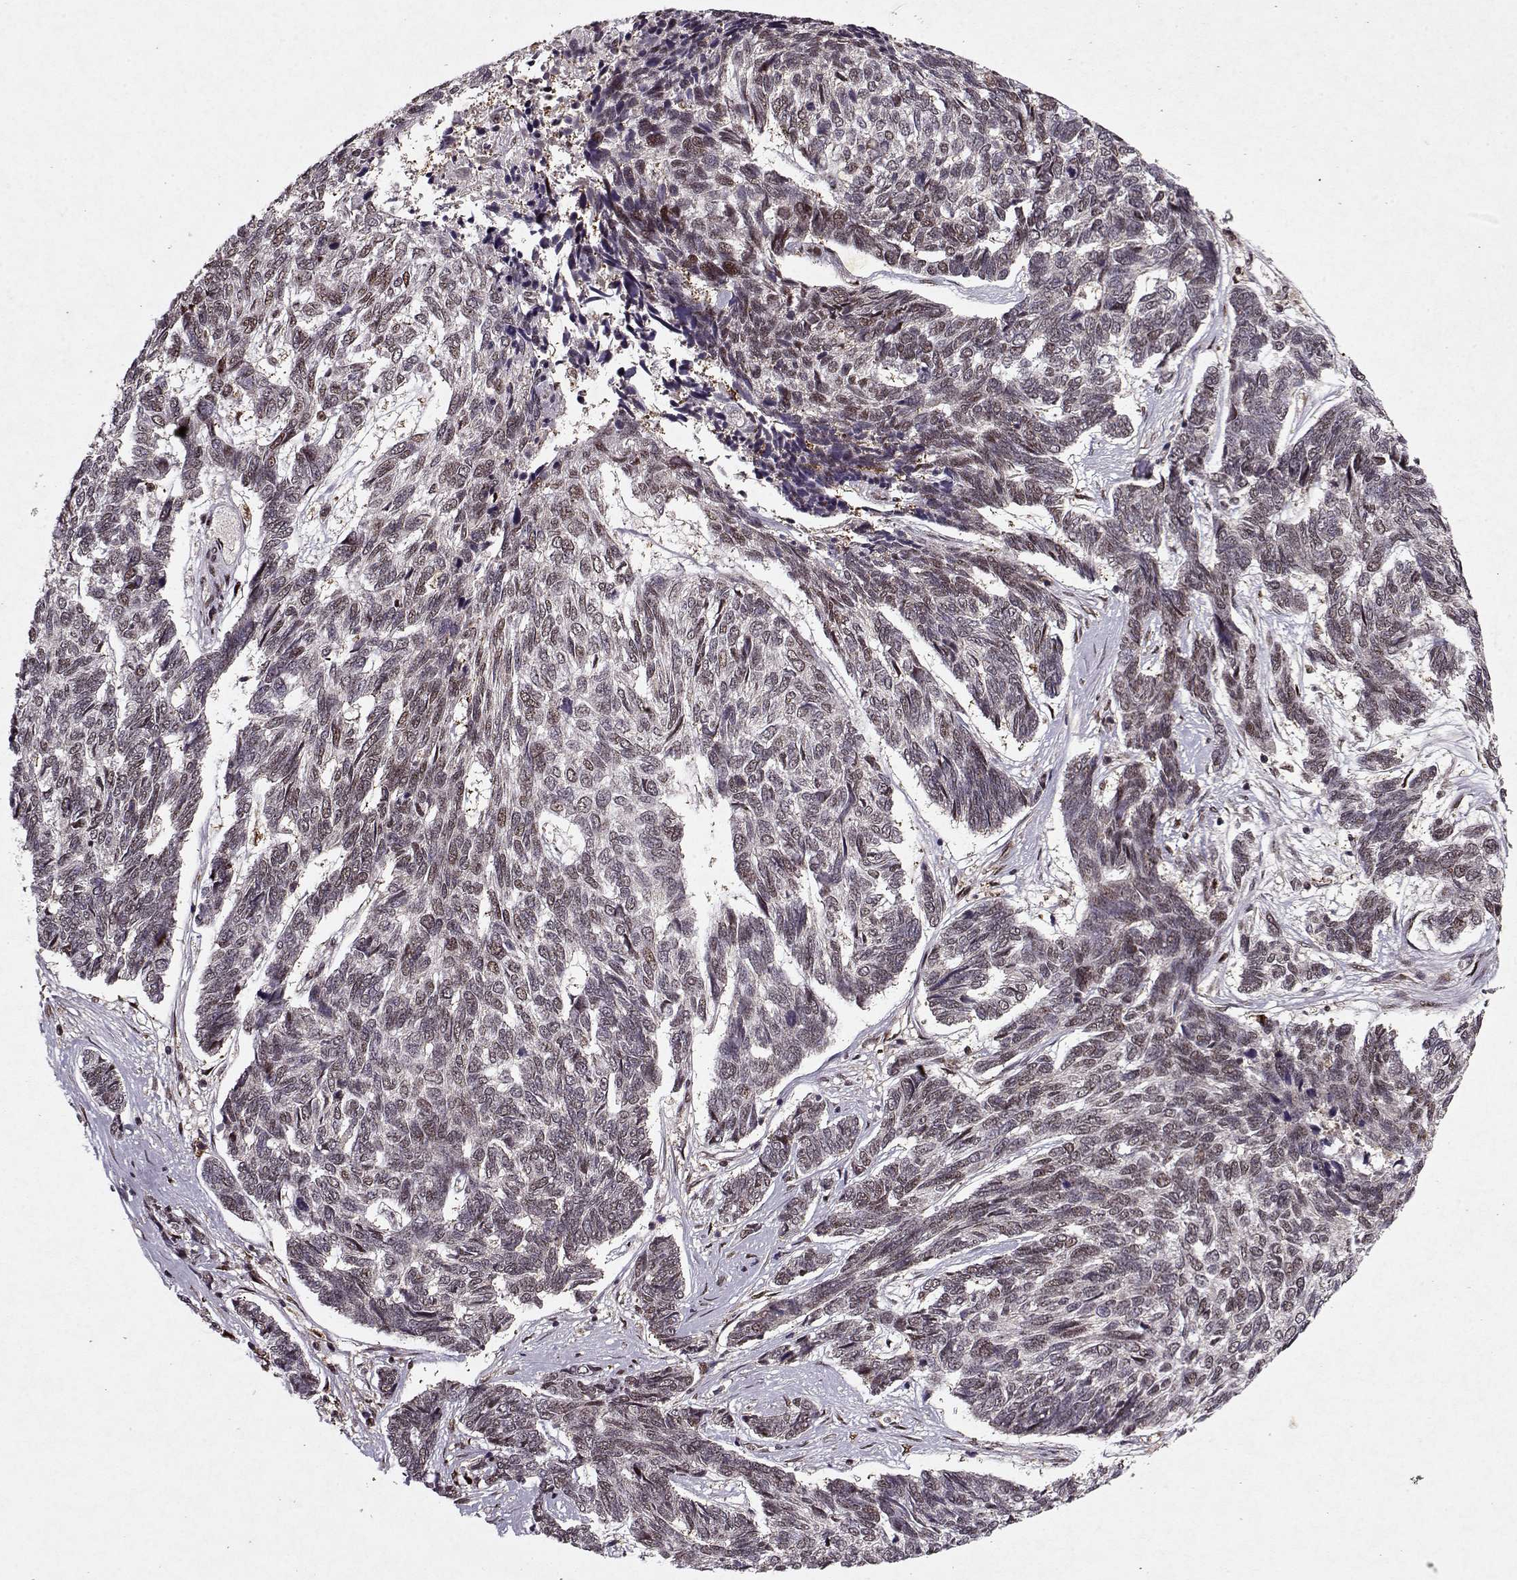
{"staining": {"intensity": "weak", "quantity": "25%-75%", "location": "nuclear"}, "tissue": "skin cancer", "cell_type": "Tumor cells", "image_type": "cancer", "snomed": [{"axis": "morphology", "description": "Basal cell carcinoma"}, {"axis": "topography", "description": "Skin"}], "caption": "Protein expression by immunohistochemistry reveals weak nuclear staining in approximately 25%-75% of tumor cells in skin basal cell carcinoma.", "gene": "PSMA7", "patient": {"sex": "female", "age": 65}}